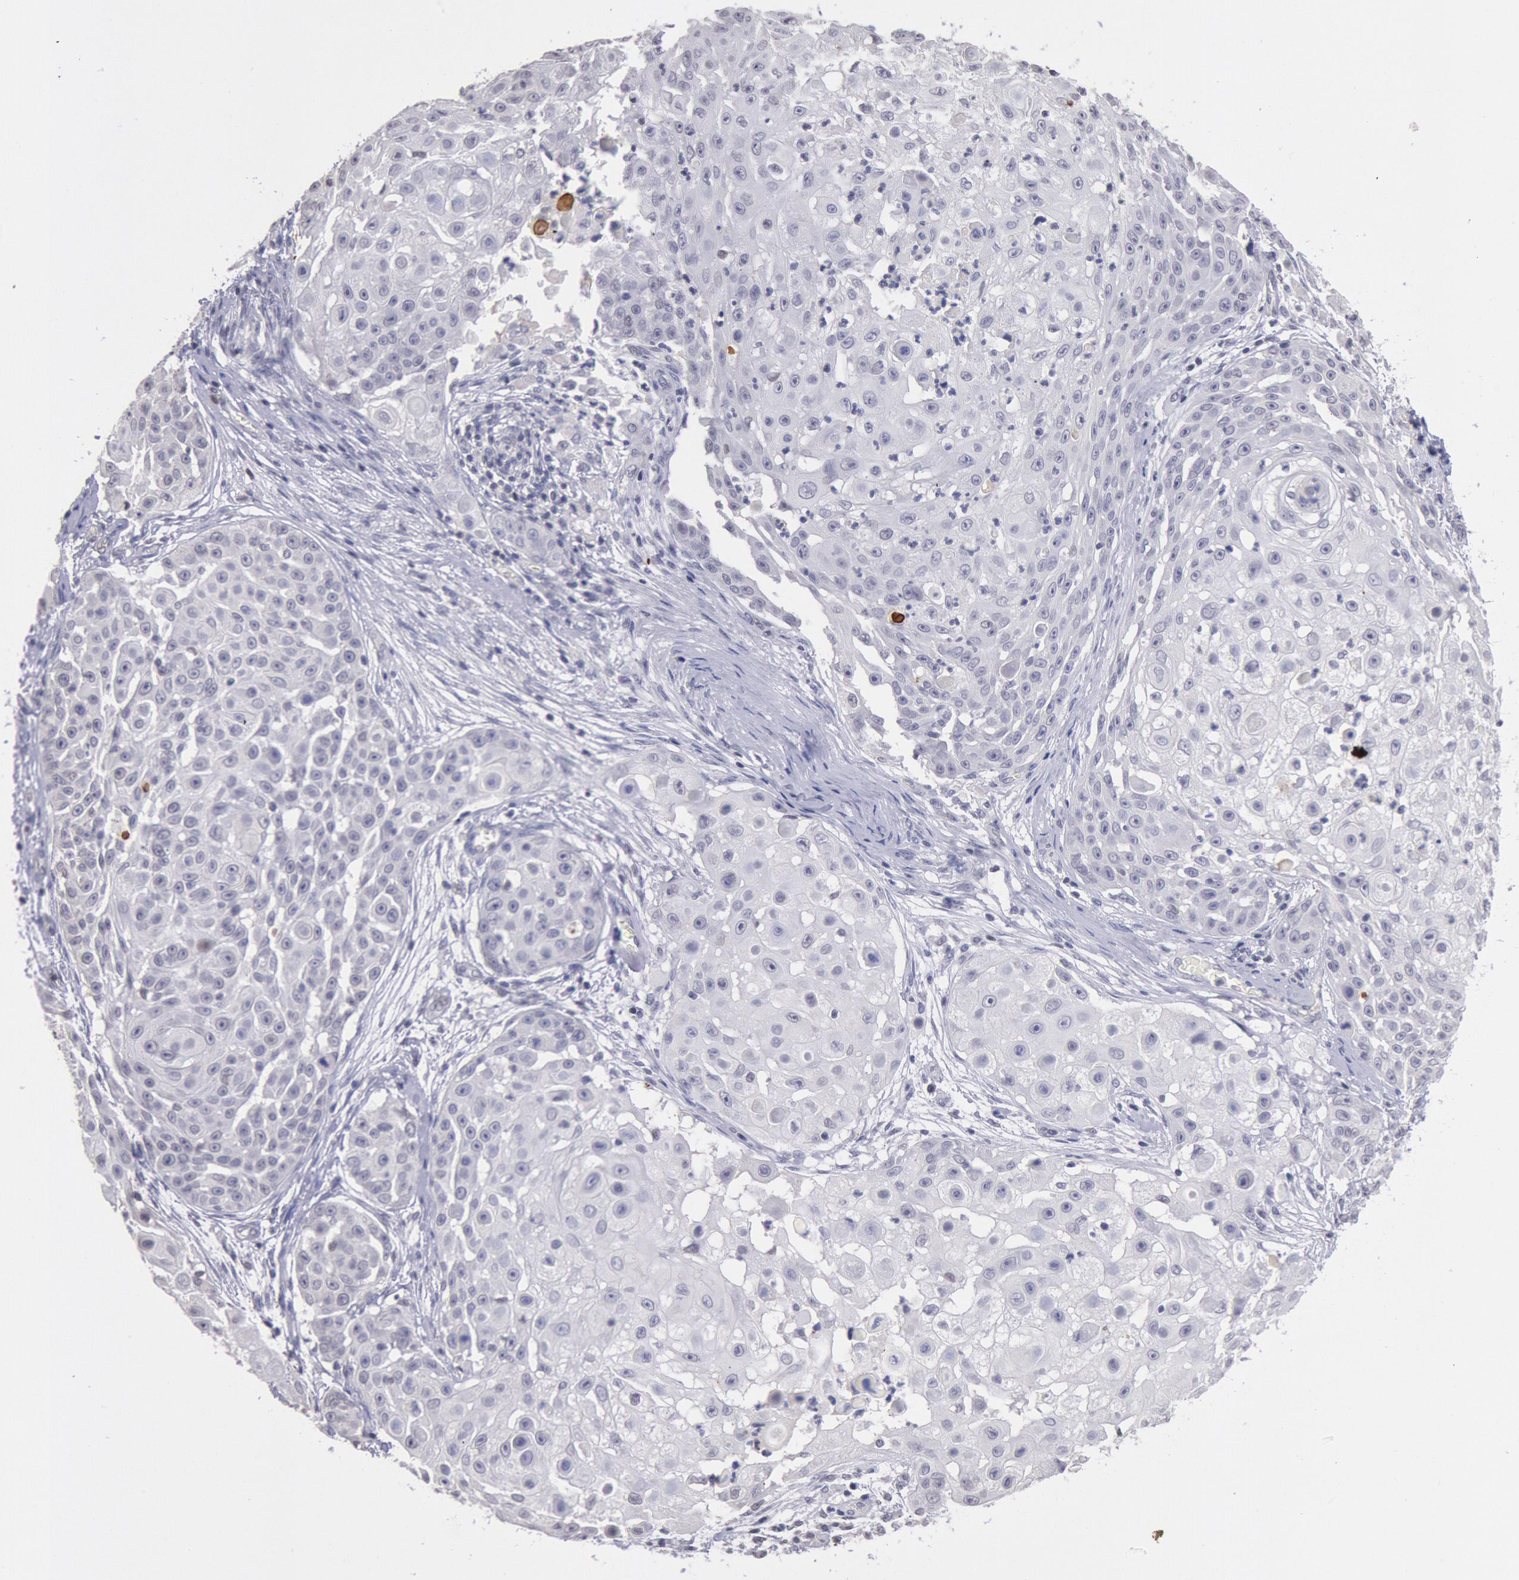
{"staining": {"intensity": "weak", "quantity": "<25%", "location": "cytoplasmic/membranous"}, "tissue": "skin cancer", "cell_type": "Tumor cells", "image_type": "cancer", "snomed": [{"axis": "morphology", "description": "Squamous cell carcinoma, NOS"}, {"axis": "topography", "description": "Skin"}], "caption": "The IHC micrograph has no significant positivity in tumor cells of squamous cell carcinoma (skin) tissue.", "gene": "MYH7", "patient": {"sex": "female", "age": 57}}